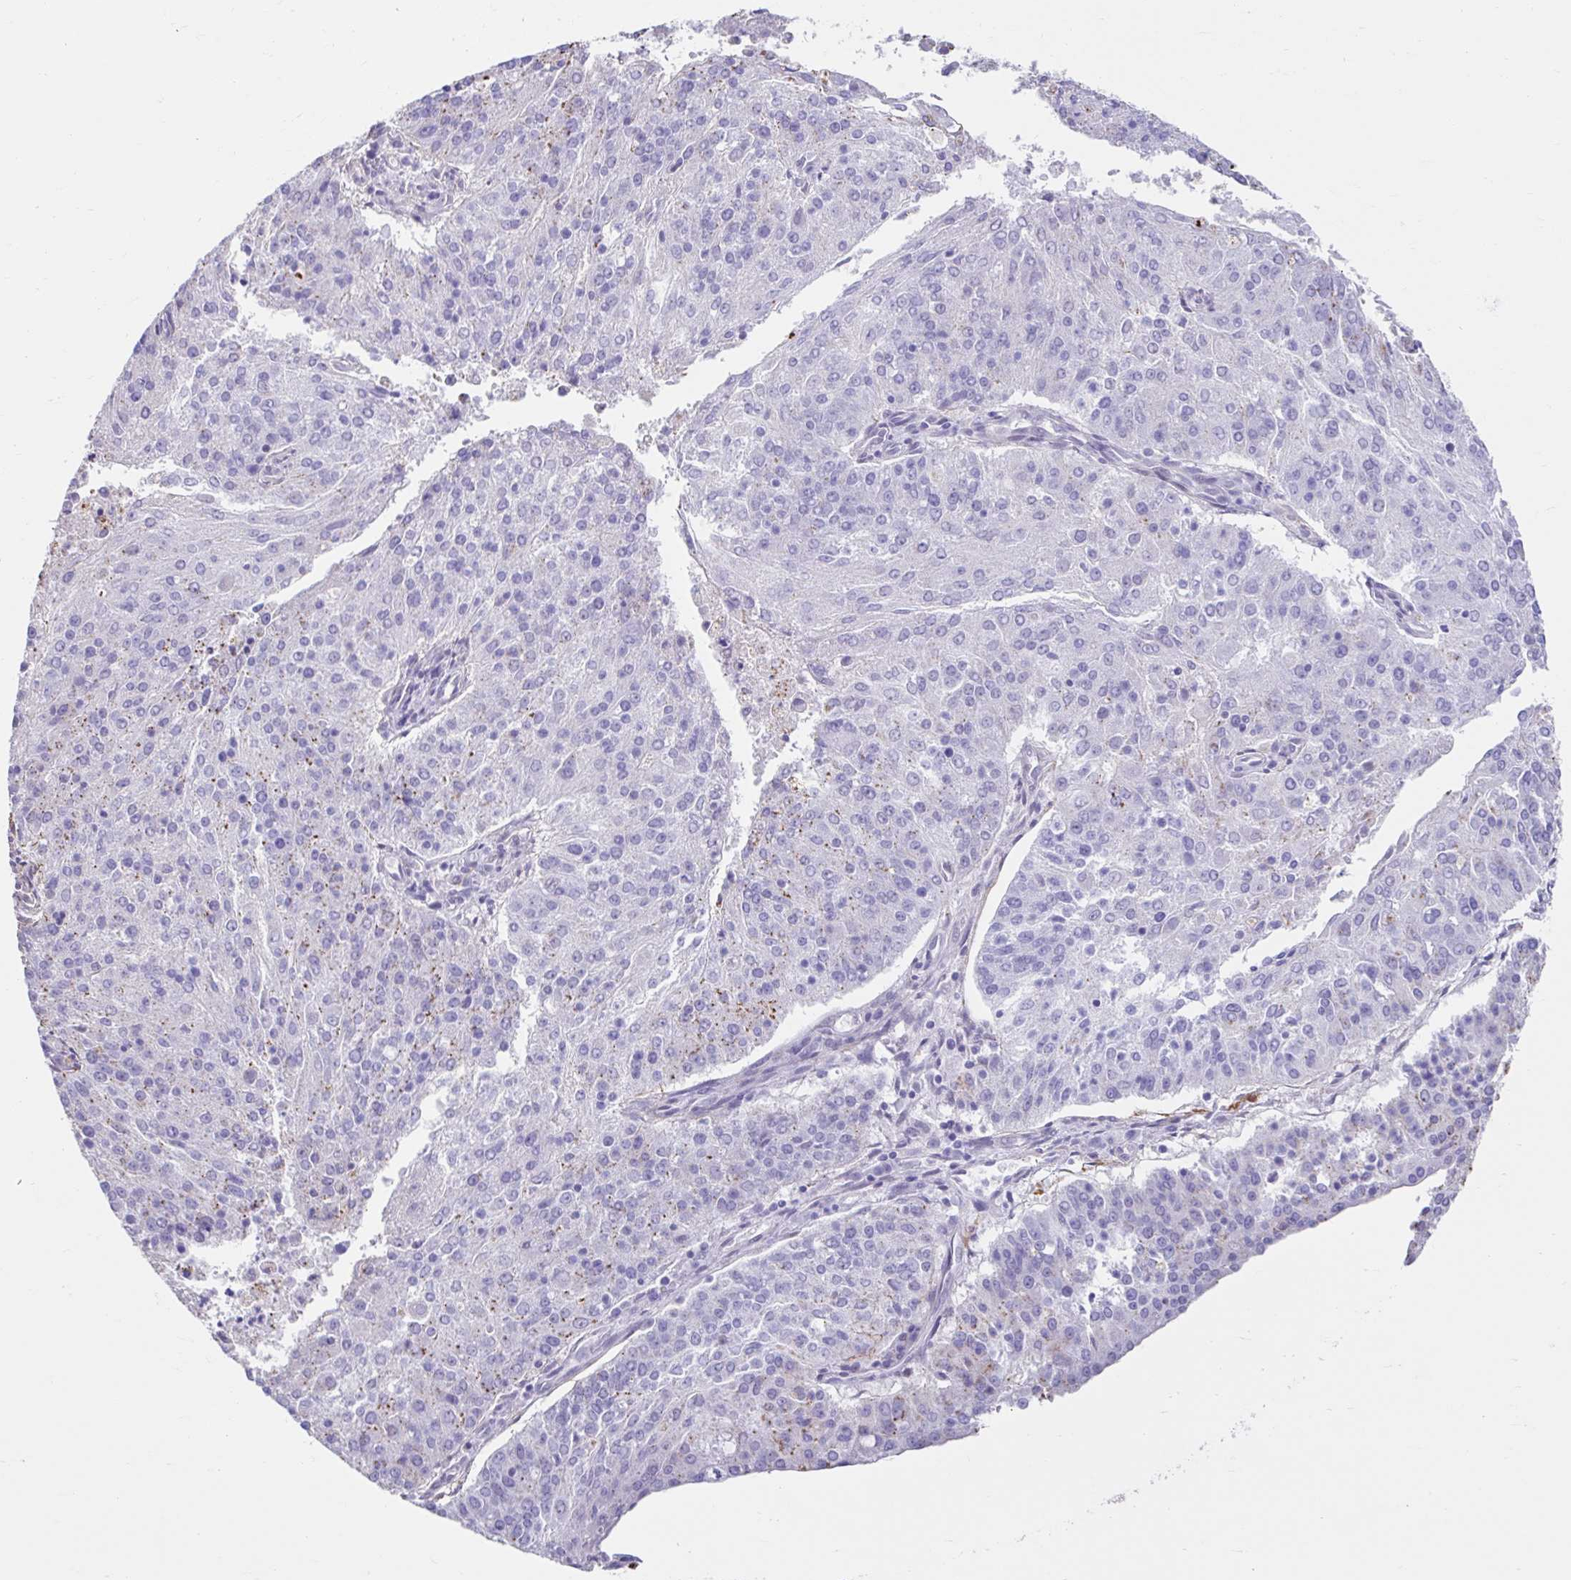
{"staining": {"intensity": "negative", "quantity": "none", "location": "none"}, "tissue": "endometrial cancer", "cell_type": "Tumor cells", "image_type": "cancer", "snomed": [{"axis": "morphology", "description": "Adenocarcinoma, NOS"}, {"axis": "topography", "description": "Endometrium"}], "caption": "Tumor cells are negative for brown protein staining in endometrial adenocarcinoma.", "gene": "DCAF17", "patient": {"sex": "female", "age": 82}}